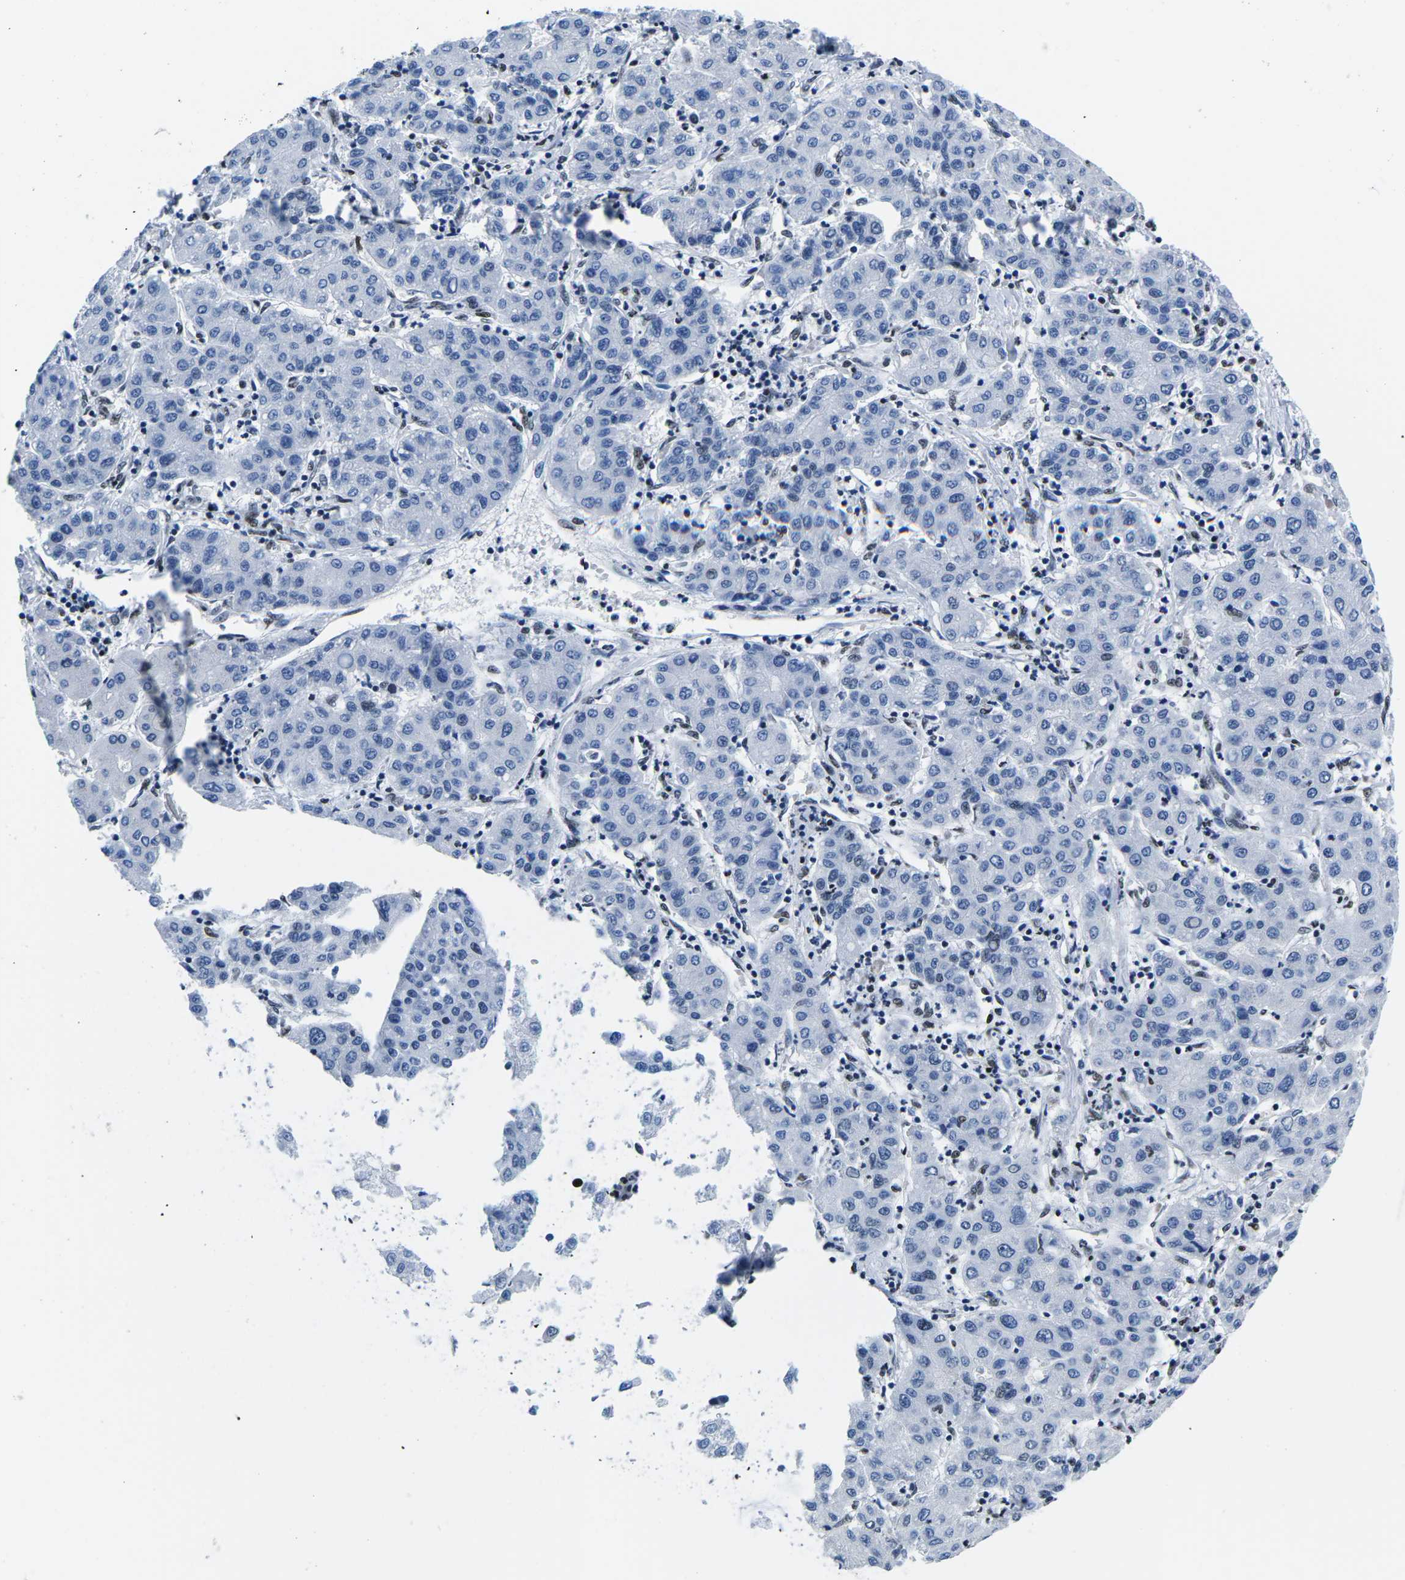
{"staining": {"intensity": "negative", "quantity": "none", "location": "none"}, "tissue": "liver cancer", "cell_type": "Tumor cells", "image_type": "cancer", "snomed": [{"axis": "morphology", "description": "Carcinoma, Hepatocellular, NOS"}, {"axis": "topography", "description": "Liver"}], "caption": "Liver hepatocellular carcinoma was stained to show a protein in brown. There is no significant positivity in tumor cells.", "gene": "ATF1", "patient": {"sex": "male", "age": 65}}